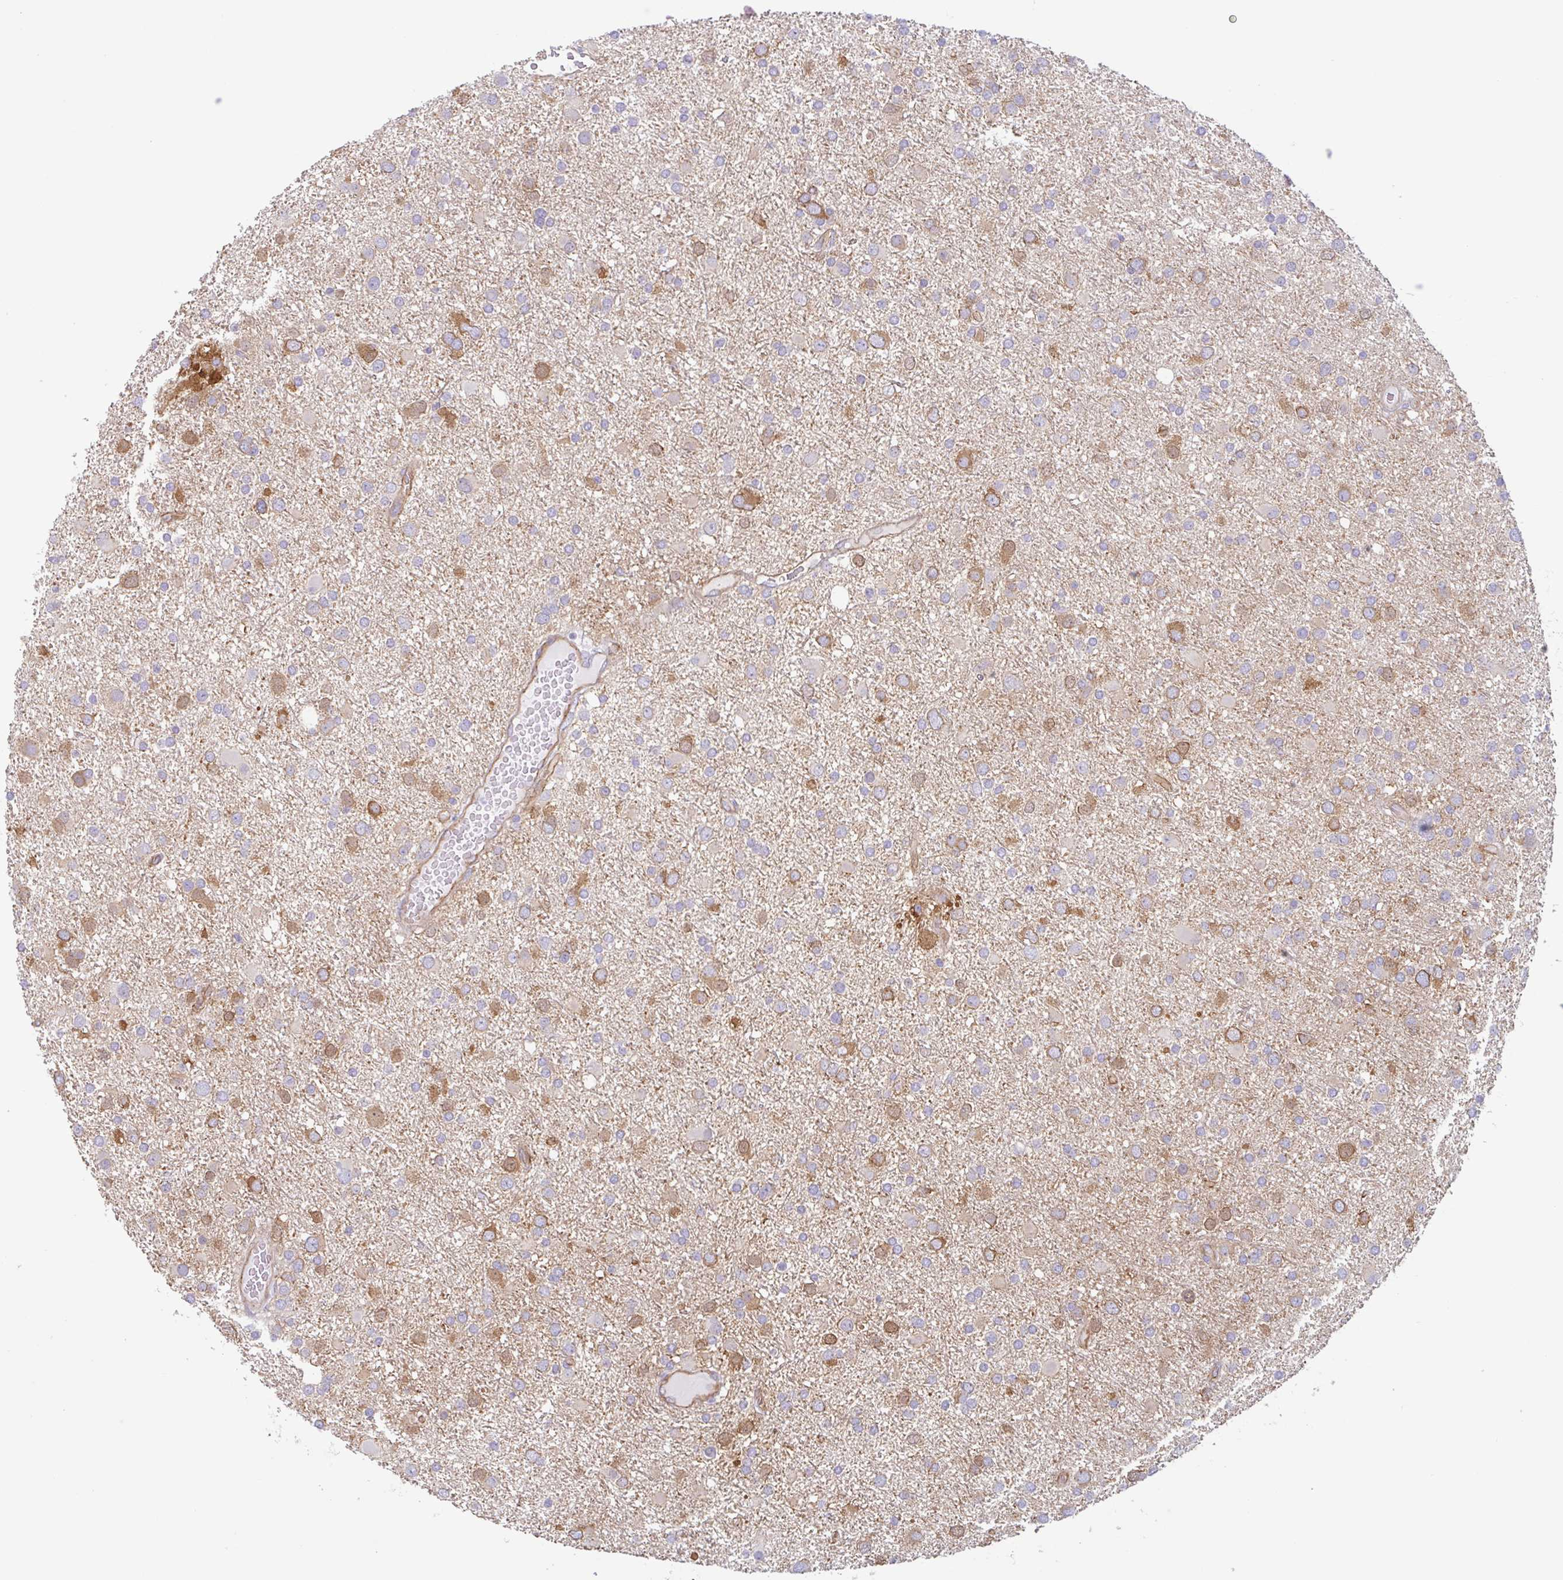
{"staining": {"intensity": "moderate", "quantity": "<25%", "location": "cytoplasmic/membranous"}, "tissue": "glioma", "cell_type": "Tumor cells", "image_type": "cancer", "snomed": [{"axis": "morphology", "description": "Glioma, malignant, Low grade"}, {"axis": "topography", "description": "Brain"}], "caption": "Protein staining reveals moderate cytoplasmic/membranous positivity in about <25% of tumor cells in glioma.", "gene": "MYH10", "patient": {"sex": "female", "age": 32}}